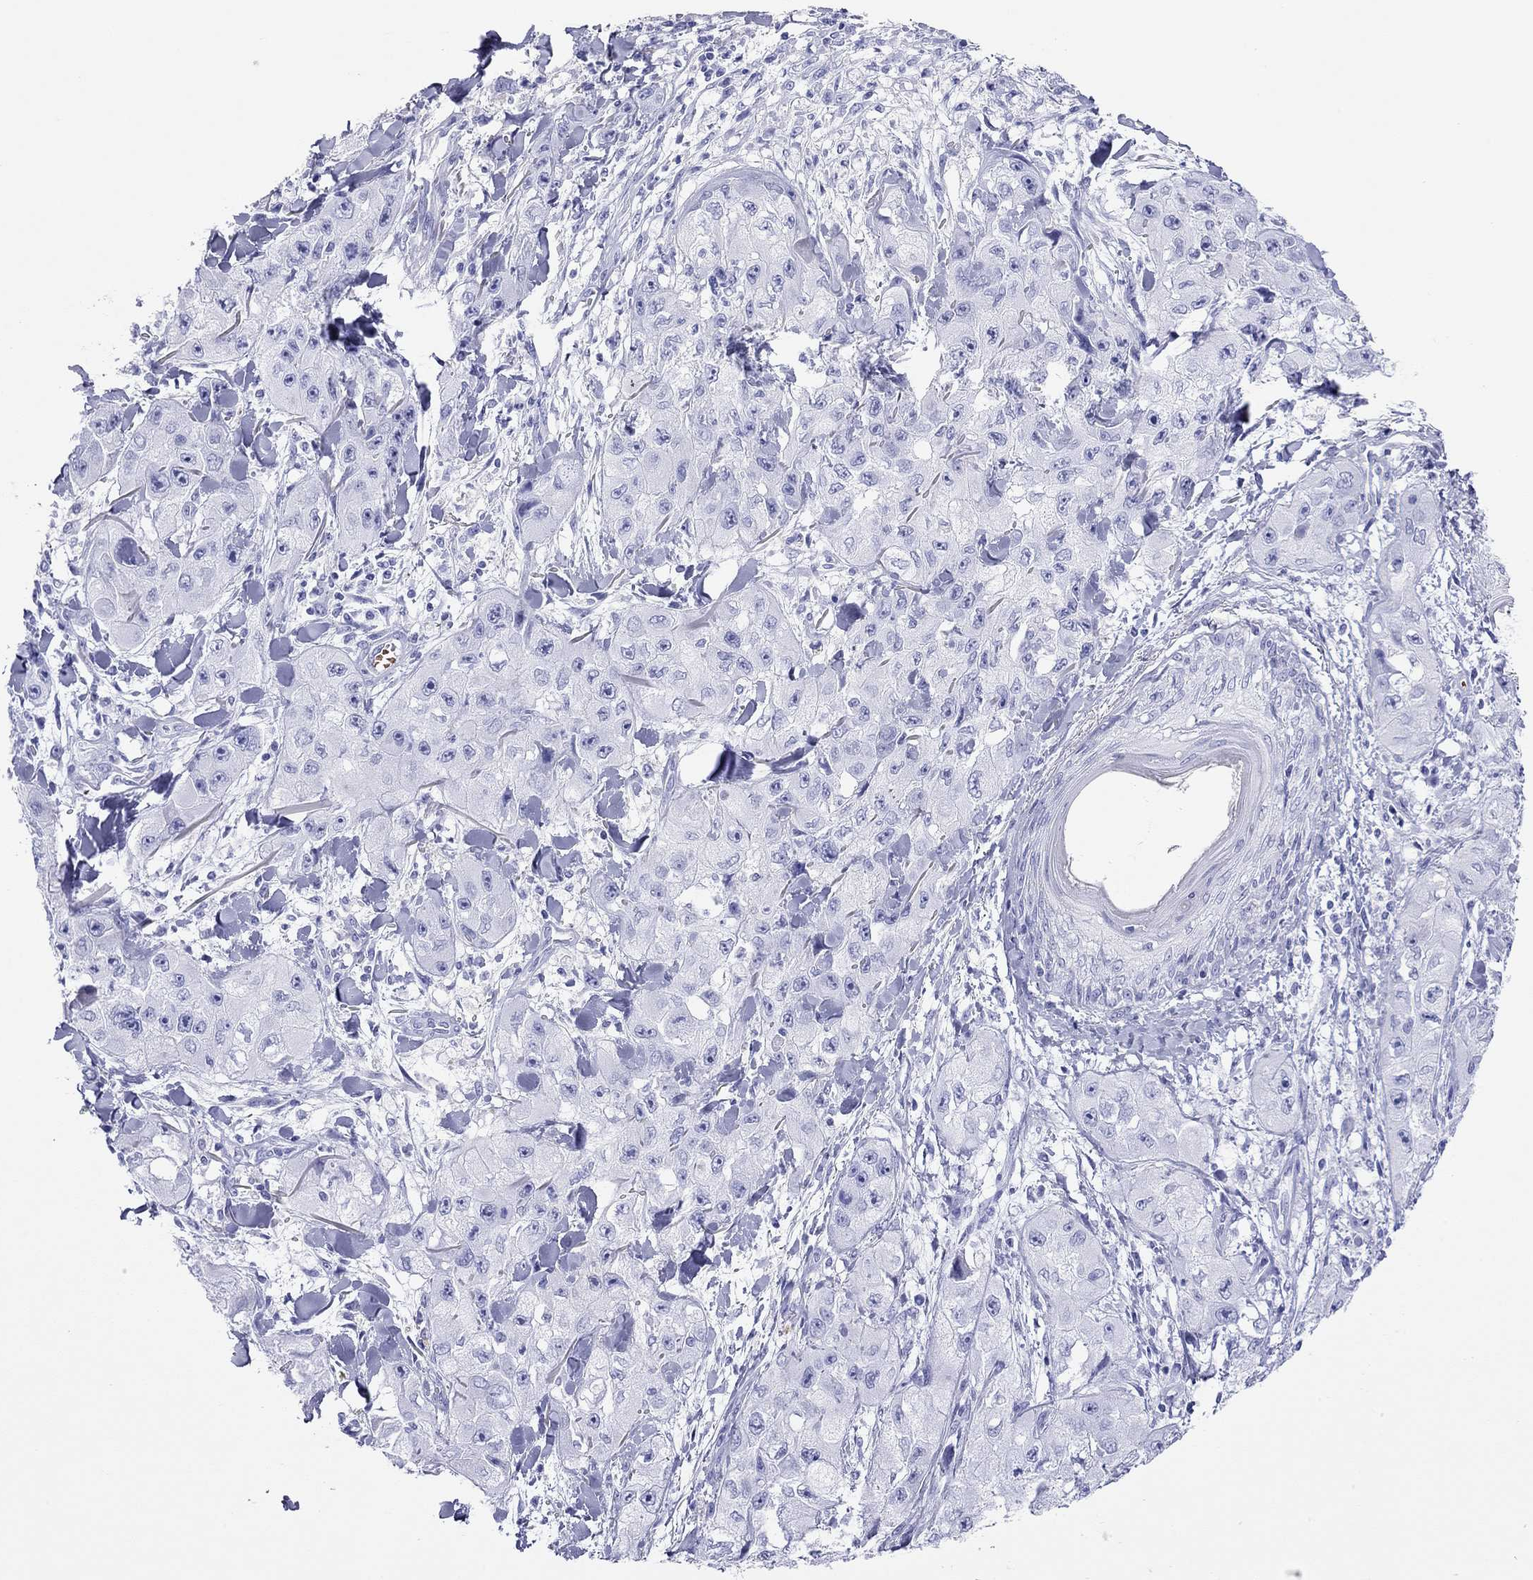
{"staining": {"intensity": "negative", "quantity": "none", "location": "none"}, "tissue": "skin cancer", "cell_type": "Tumor cells", "image_type": "cancer", "snomed": [{"axis": "morphology", "description": "Squamous cell carcinoma, NOS"}, {"axis": "topography", "description": "Skin"}, {"axis": "topography", "description": "Subcutis"}], "caption": "A micrograph of human squamous cell carcinoma (skin) is negative for staining in tumor cells.", "gene": "PTPRN", "patient": {"sex": "male", "age": 73}}